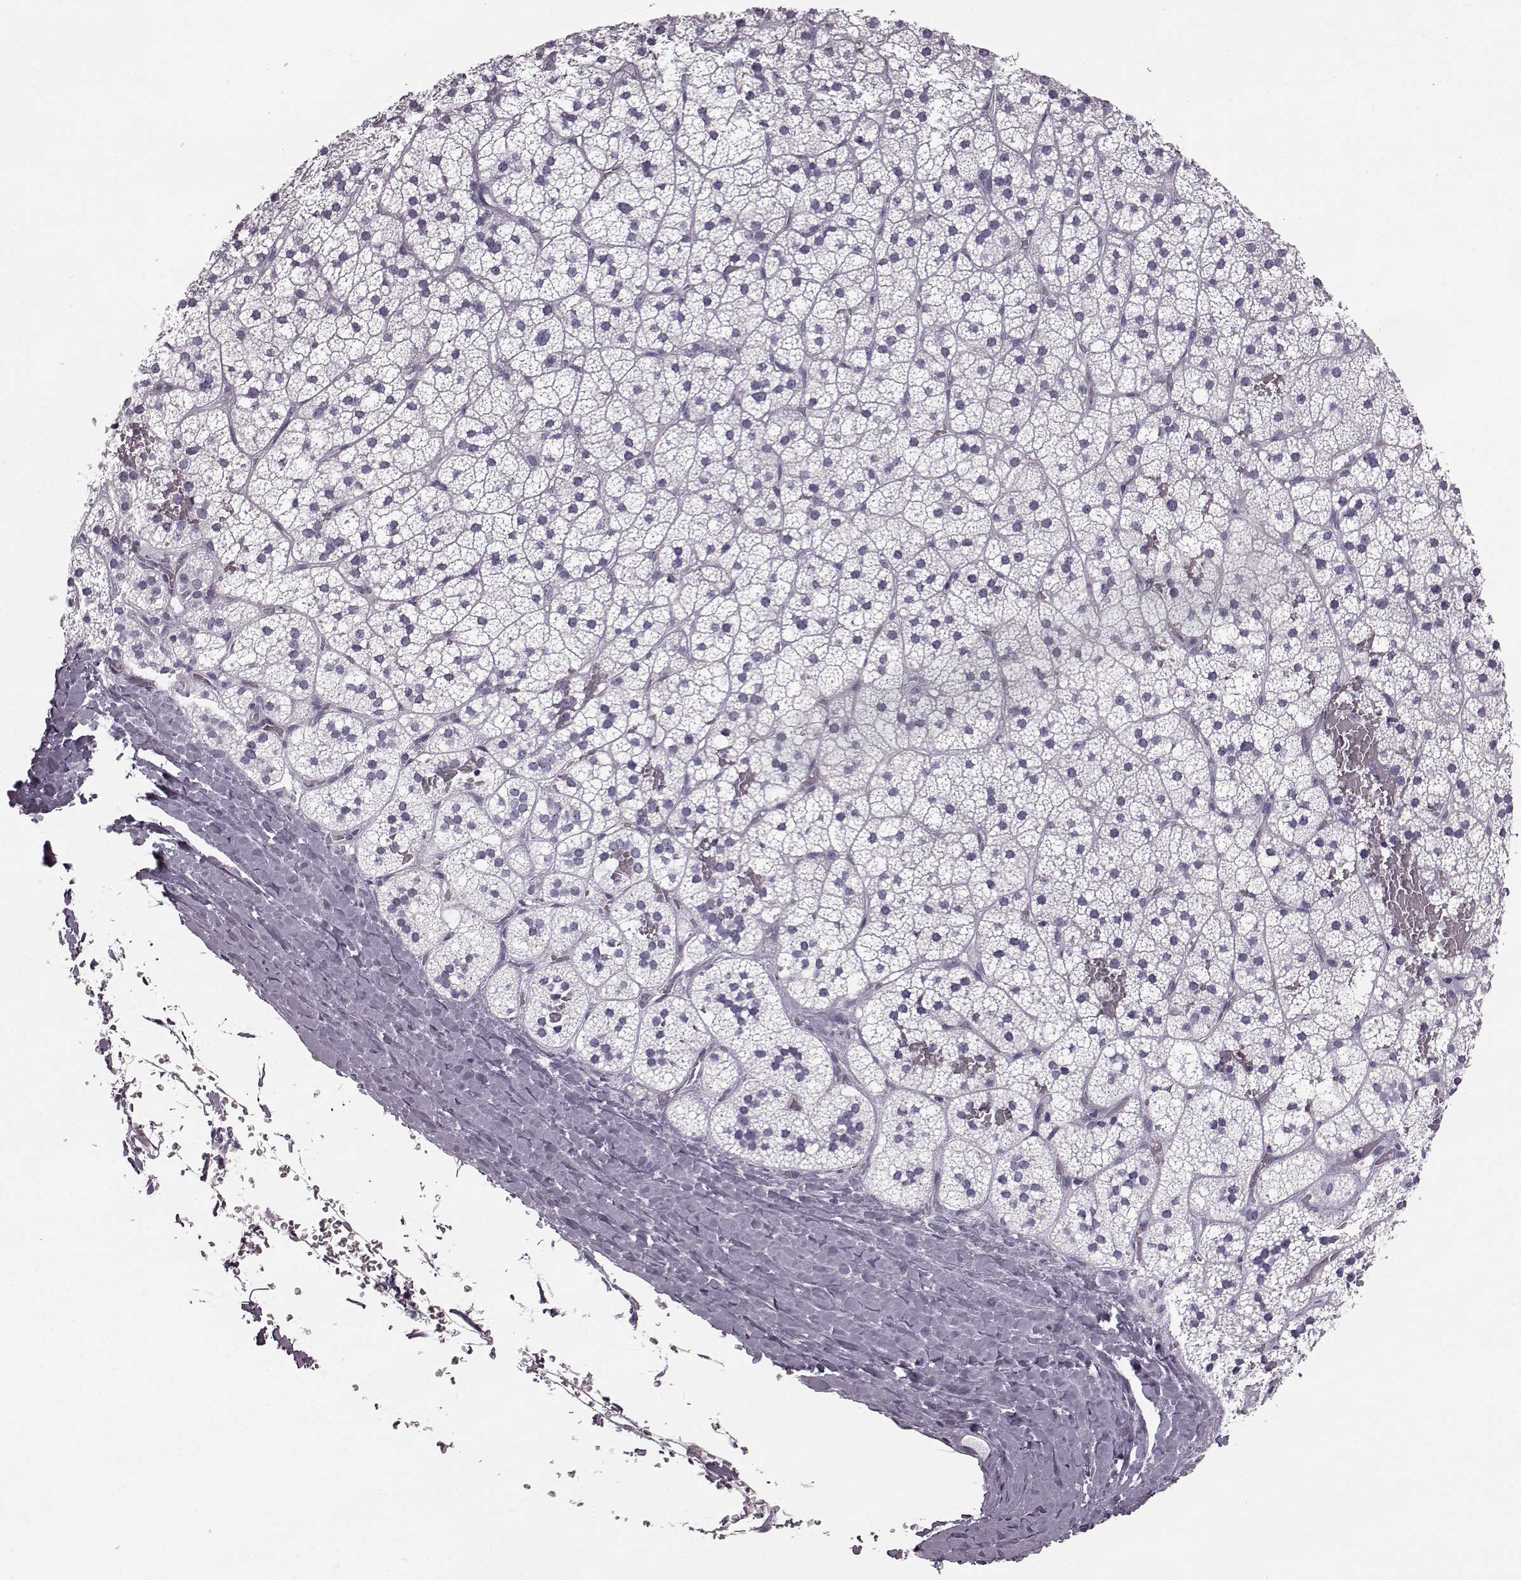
{"staining": {"intensity": "negative", "quantity": "none", "location": "none"}, "tissue": "adrenal gland", "cell_type": "Glandular cells", "image_type": "normal", "snomed": [{"axis": "morphology", "description": "Normal tissue, NOS"}, {"axis": "topography", "description": "Adrenal gland"}], "caption": "This is a image of immunohistochemistry staining of unremarkable adrenal gland, which shows no staining in glandular cells.", "gene": "JSRP1", "patient": {"sex": "male", "age": 53}}